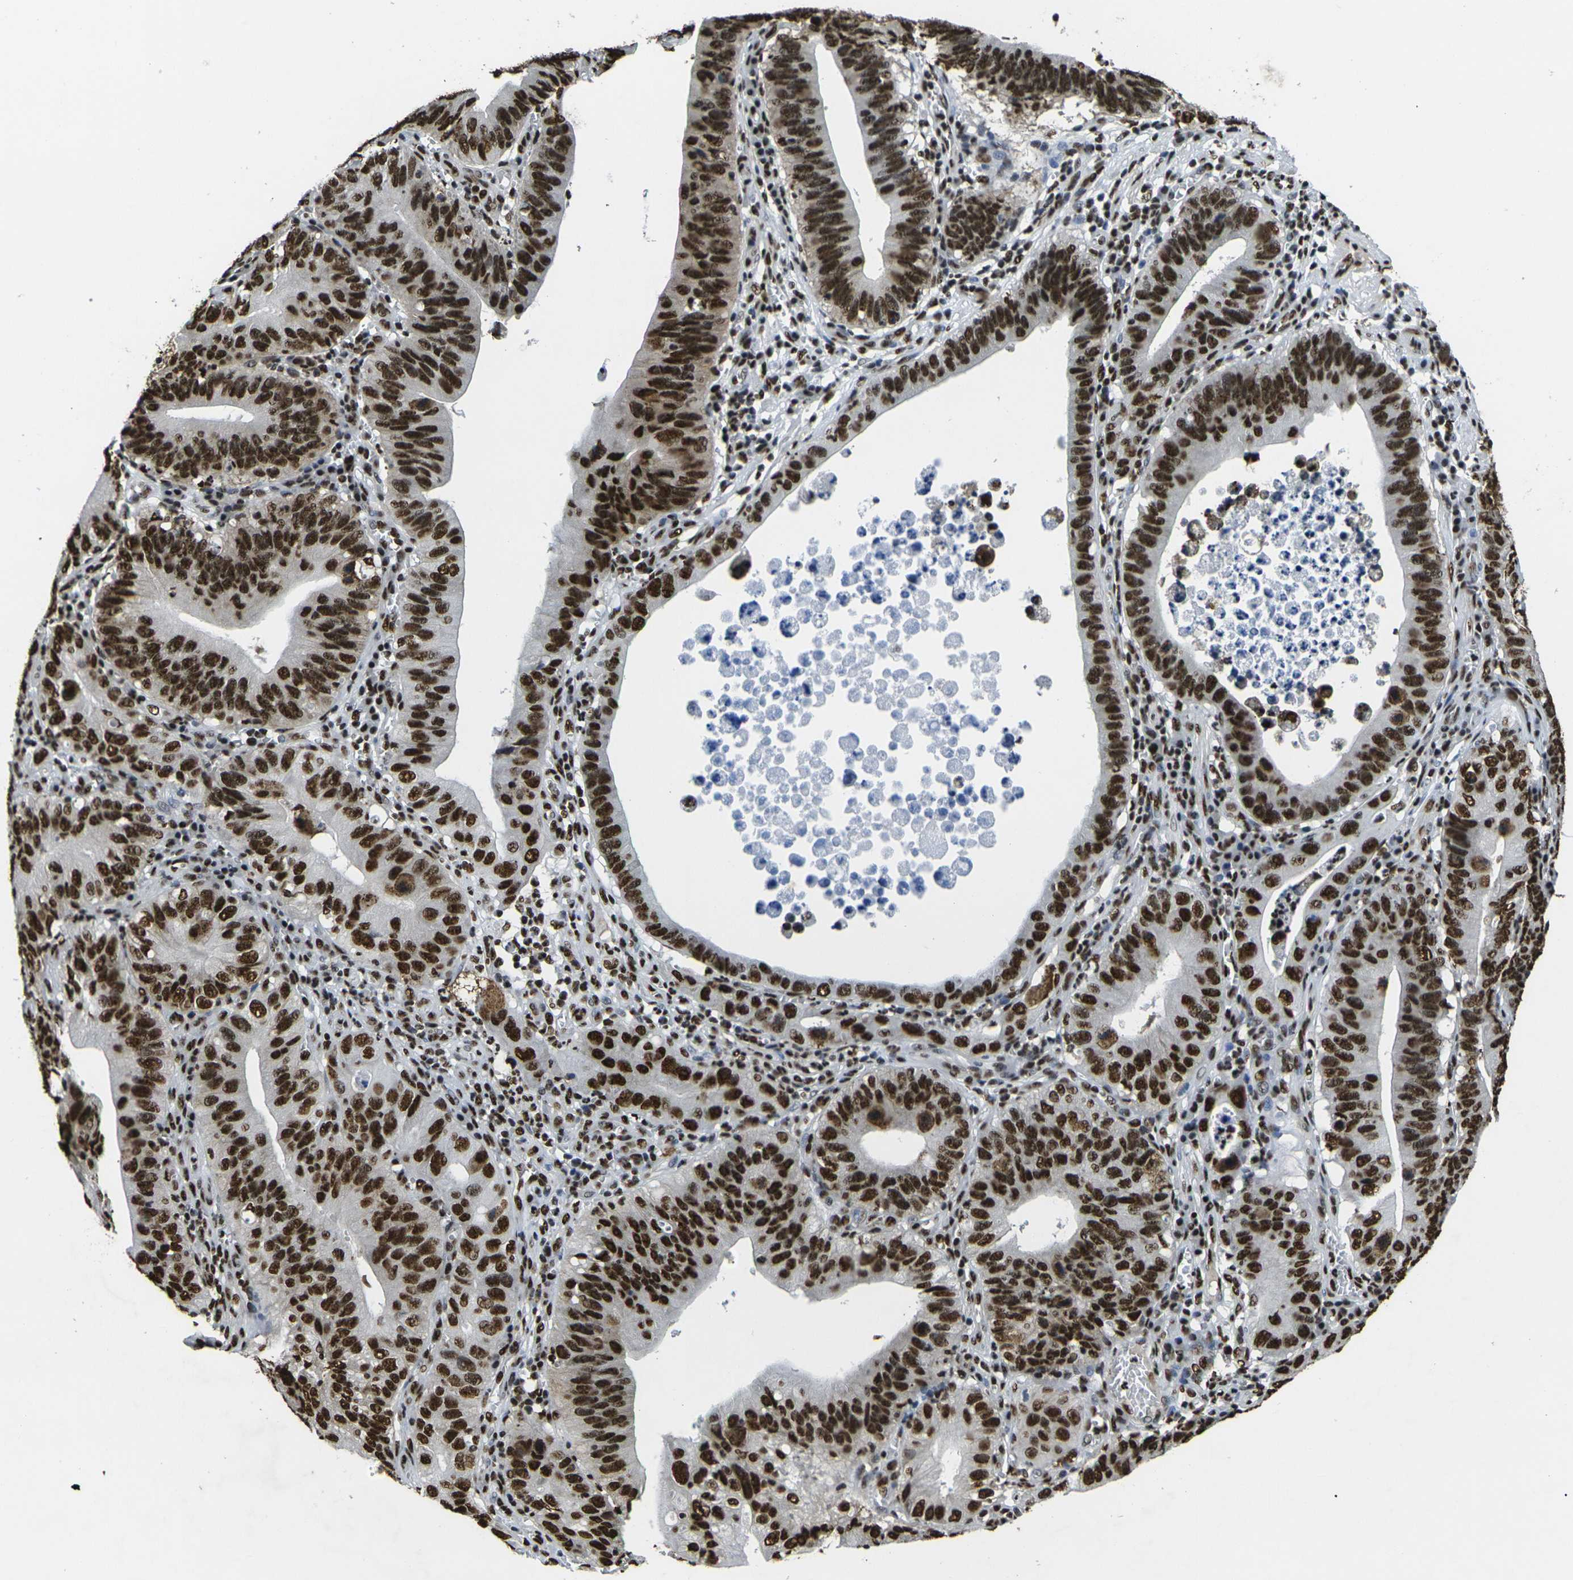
{"staining": {"intensity": "strong", "quantity": ">75%", "location": "nuclear"}, "tissue": "stomach cancer", "cell_type": "Tumor cells", "image_type": "cancer", "snomed": [{"axis": "morphology", "description": "Adenocarcinoma, NOS"}, {"axis": "topography", "description": "Stomach"}, {"axis": "topography", "description": "Gastric cardia"}], "caption": "IHC (DAB) staining of adenocarcinoma (stomach) exhibits strong nuclear protein staining in about >75% of tumor cells.", "gene": "SMARCC1", "patient": {"sex": "male", "age": 59}}